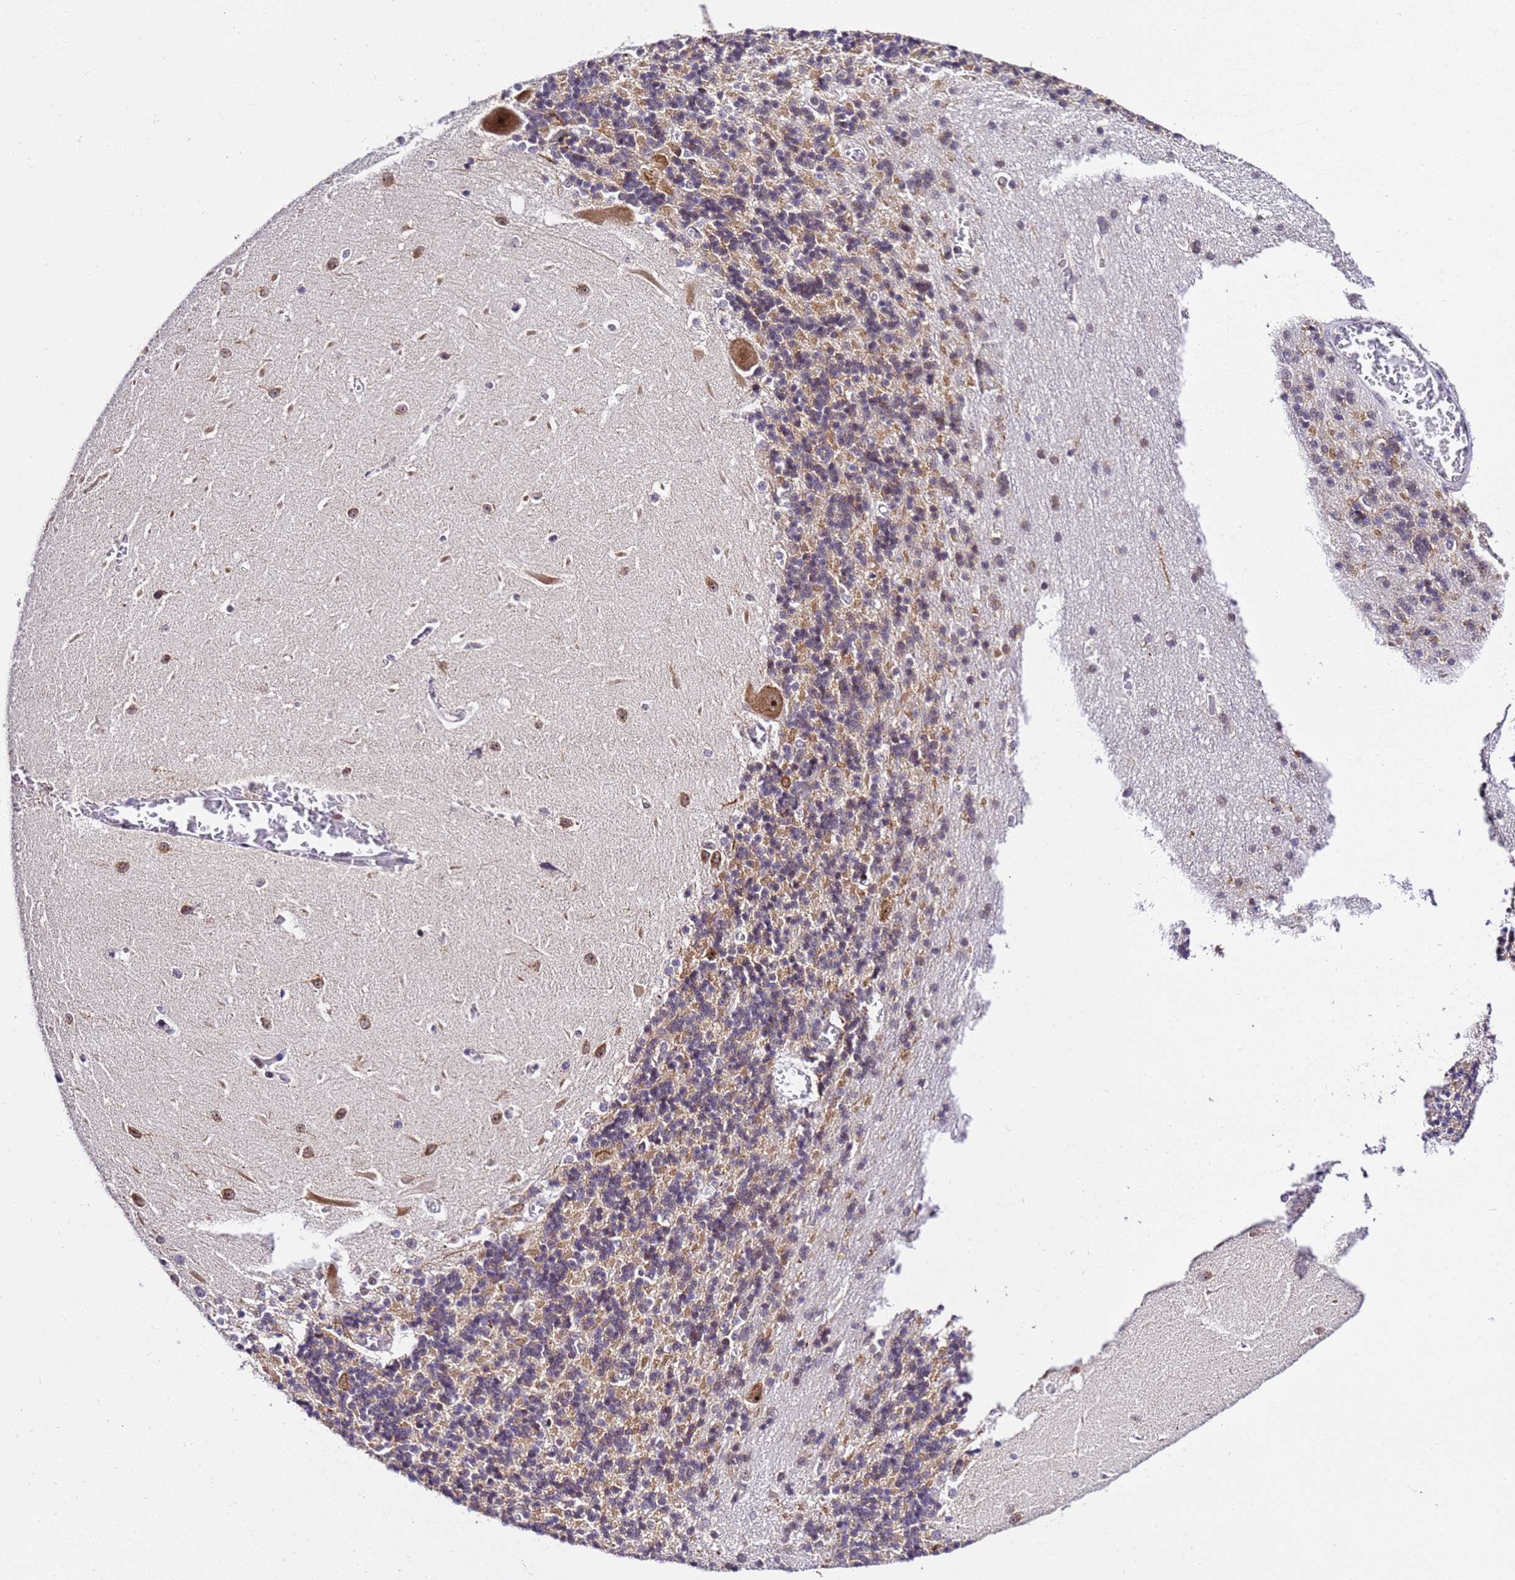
{"staining": {"intensity": "moderate", "quantity": "25%-75%", "location": "cytoplasmic/membranous"}, "tissue": "cerebellum", "cell_type": "Cells in granular layer", "image_type": "normal", "snomed": [{"axis": "morphology", "description": "Normal tissue, NOS"}, {"axis": "topography", "description": "Cerebellum"}], "caption": "Cells in granular layer exhibit medium levels of moderate cytoplasmic/membranous positivity in about 25%-75% of cells in unremarkable cerebellum.", "gene": "SLX4IP", "patient": {"sex": "male", "age": 37}}